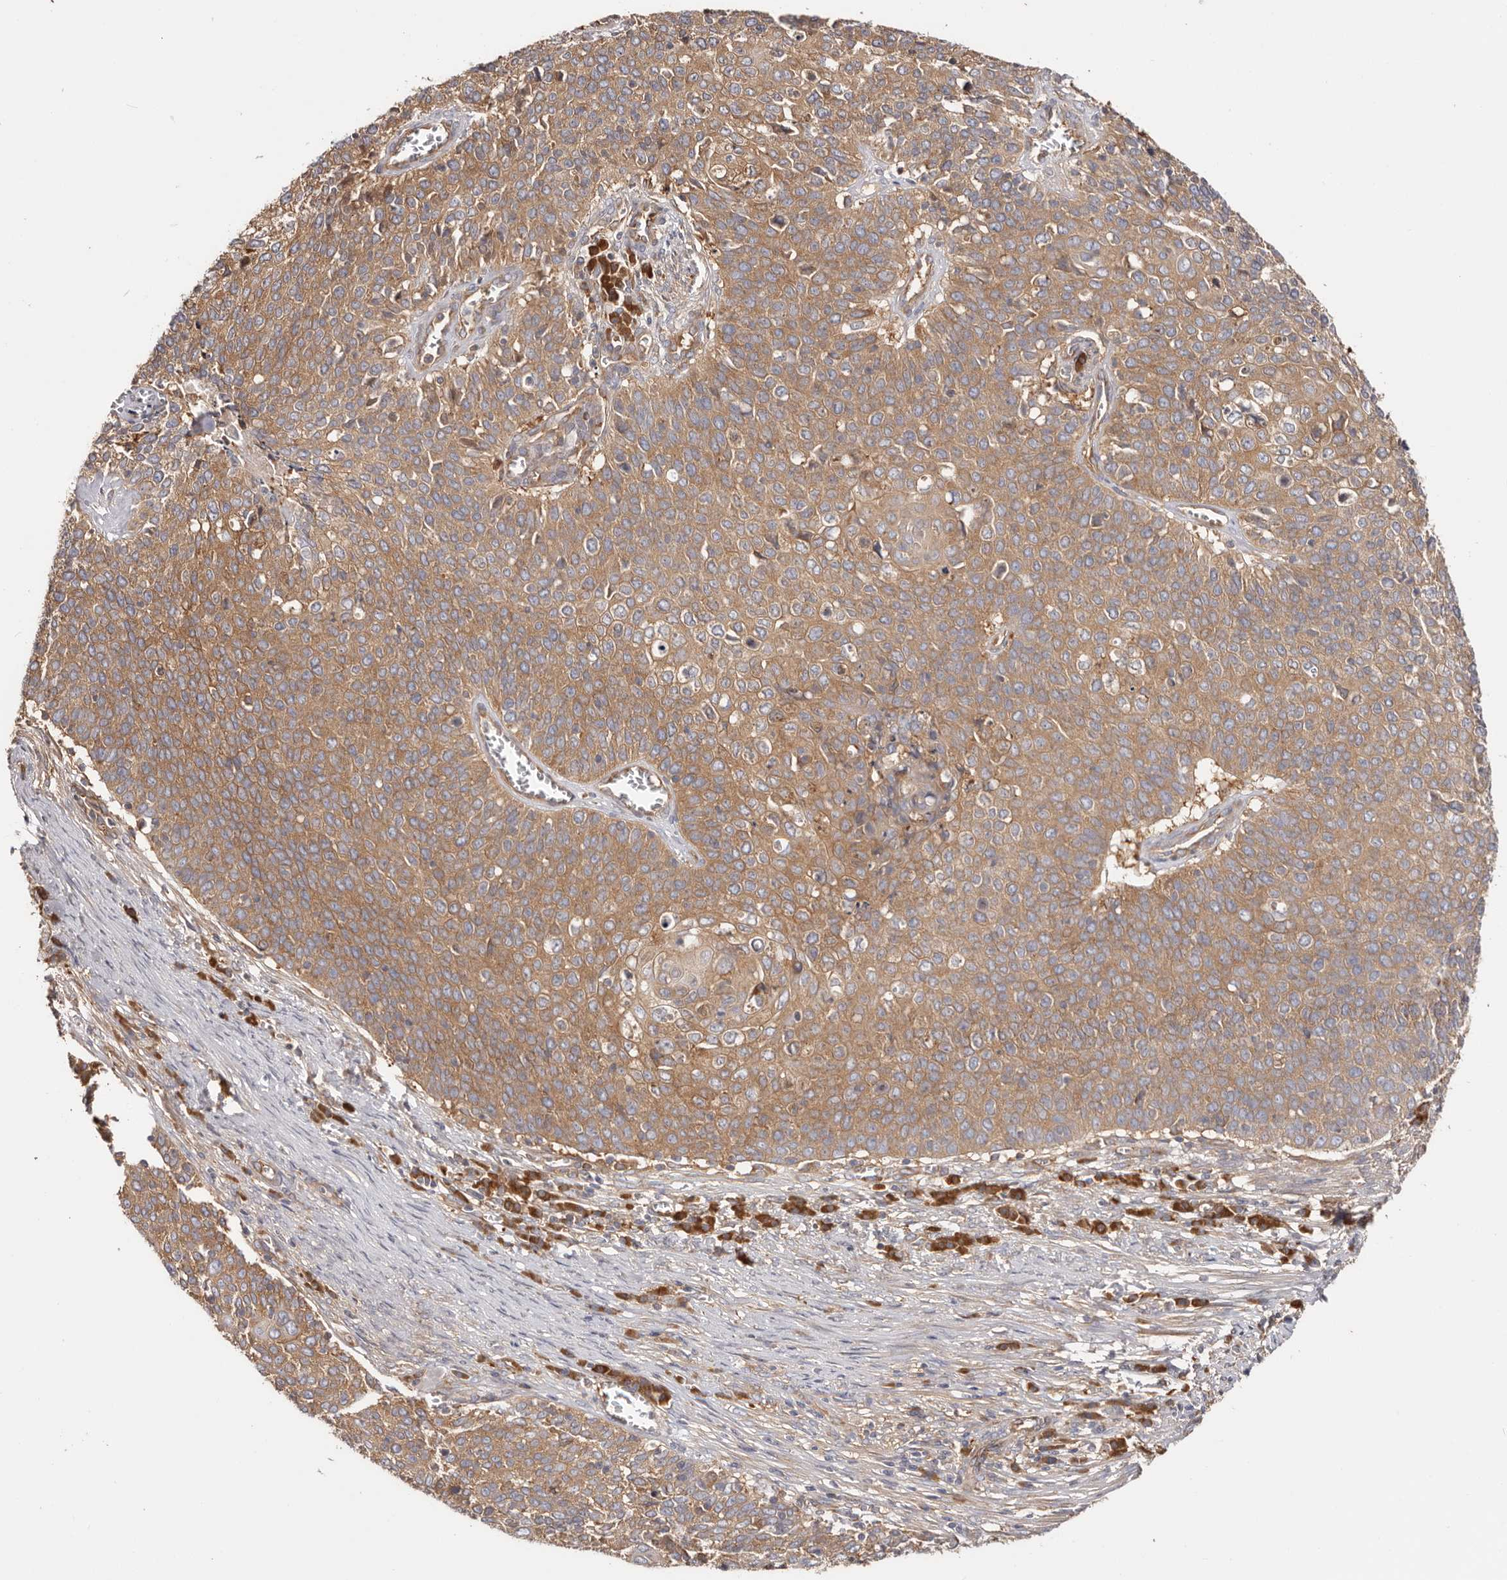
{"staining": {"intensity": "moderate", "quantity": ">75%", "location": "cytoplasmic/membranous"}, "tissue": "cervical cancer", "cell_type": "Tumor cells", "image_type": "cancer", "snomed": [{"axis": "morphology", "description": "Squamous cell carcinoma, NOS"}, {"axis": "topography", "description": "Cervix"}], "caption": "Human cervical cancer (squamous cell carcinoma) stained with a brown dye displays moderate cytoplasmic/membranous positive staining in approximately >75% of tumor cells.", "gene": "EPRS1", "patient": {"sex": "female", "age": 39}}